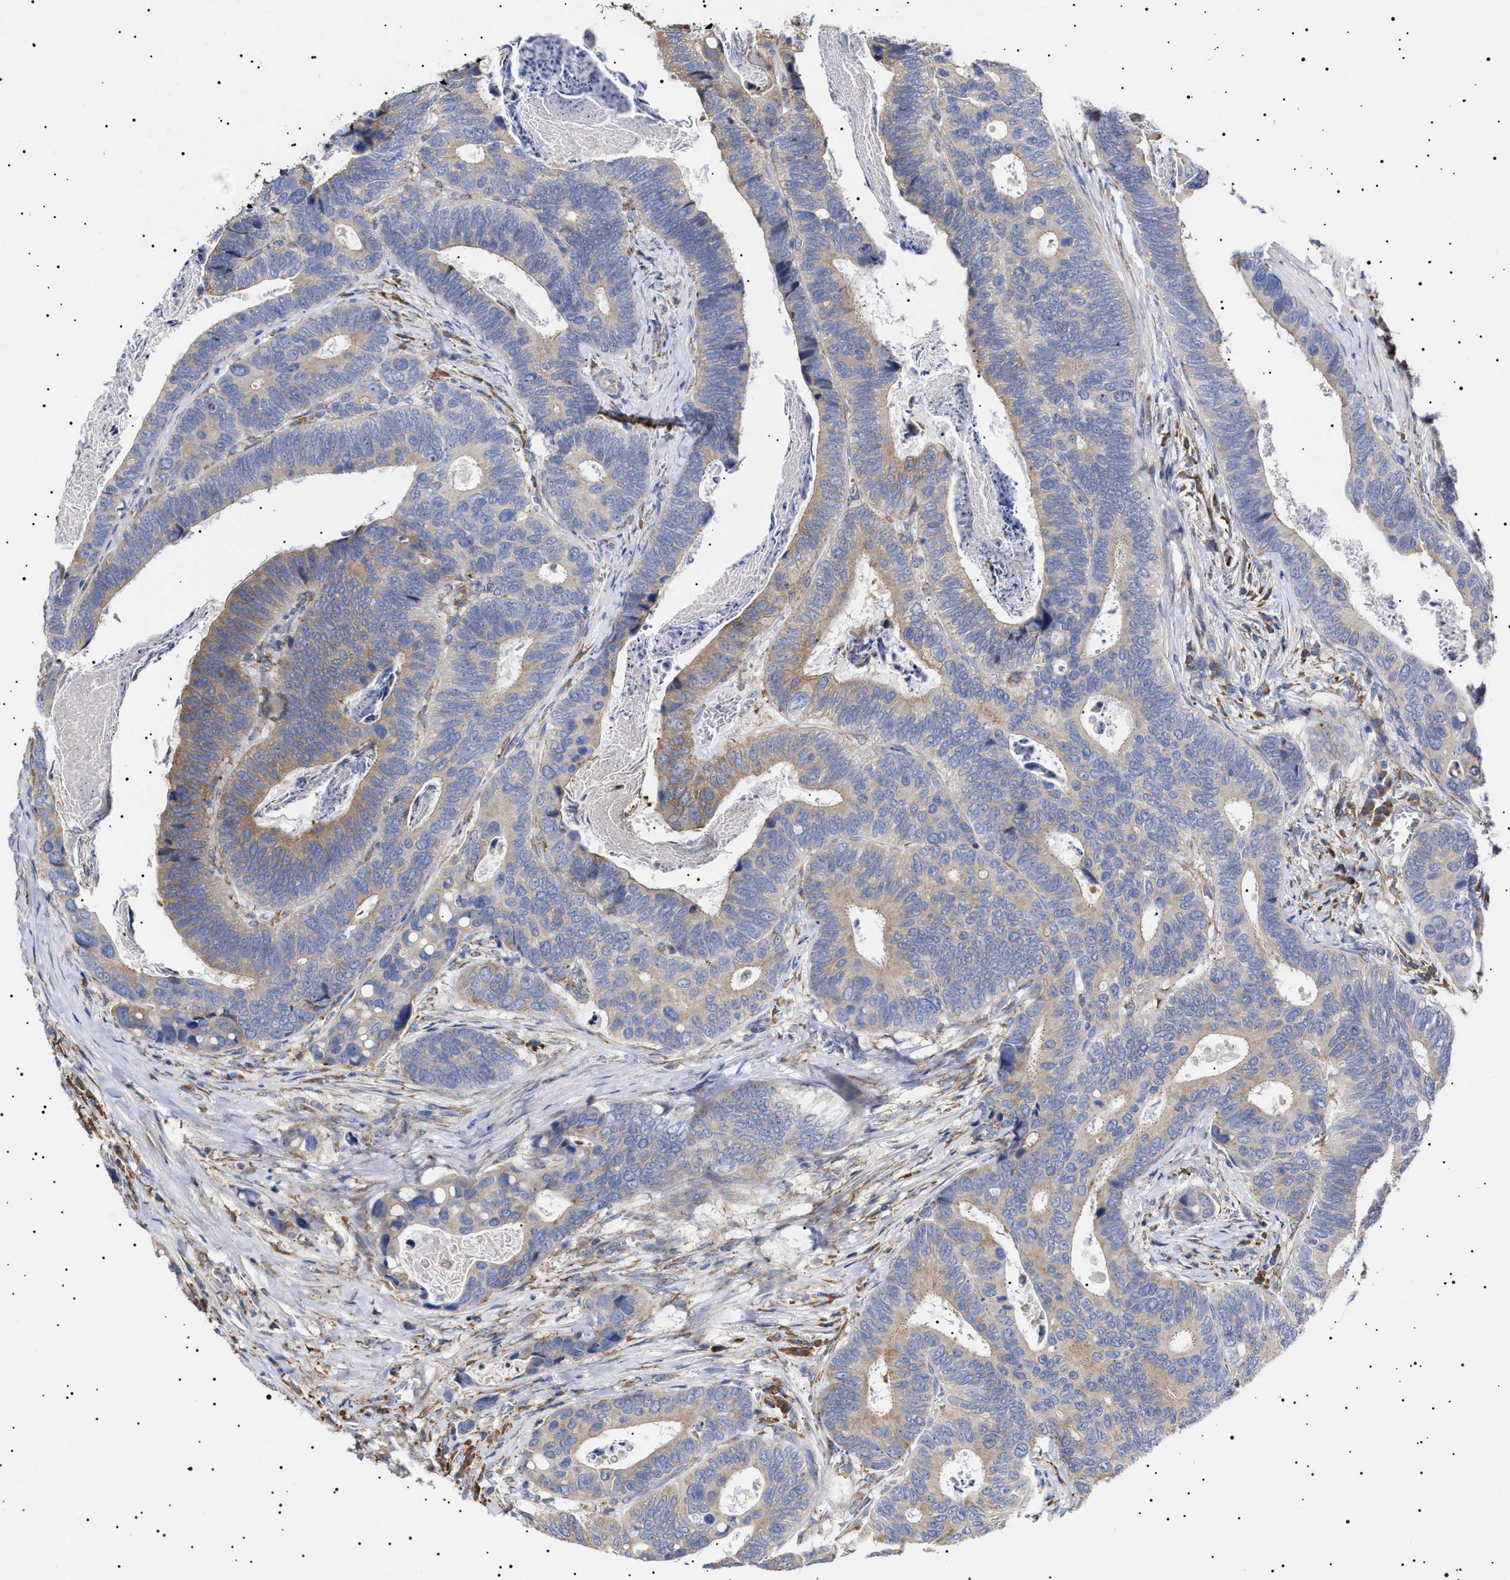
{"staining": {"intensity": "moderate", "quantity": "25%-75%", "location": "cytoplasmic/membranous"}, "tissue": "colorectal cancer", "cell_type": "Tumor cells", "image_type": "cancer", "snomed": [{"axis": "morphology", "description": "Inflammation, NOS"}, {"axis": "morphology", "description": "Adenocarcinoma, NOS"}, {"axis": "topography", "description": "Colon"}], "caption": "Colorectal cancer tissue demonstrates moderate cytoplasmic/membranous staining in about 25%-75% of tumor cells", "gene": "ERCC6L2", "patient": {"sex": "male", "age": 72}}